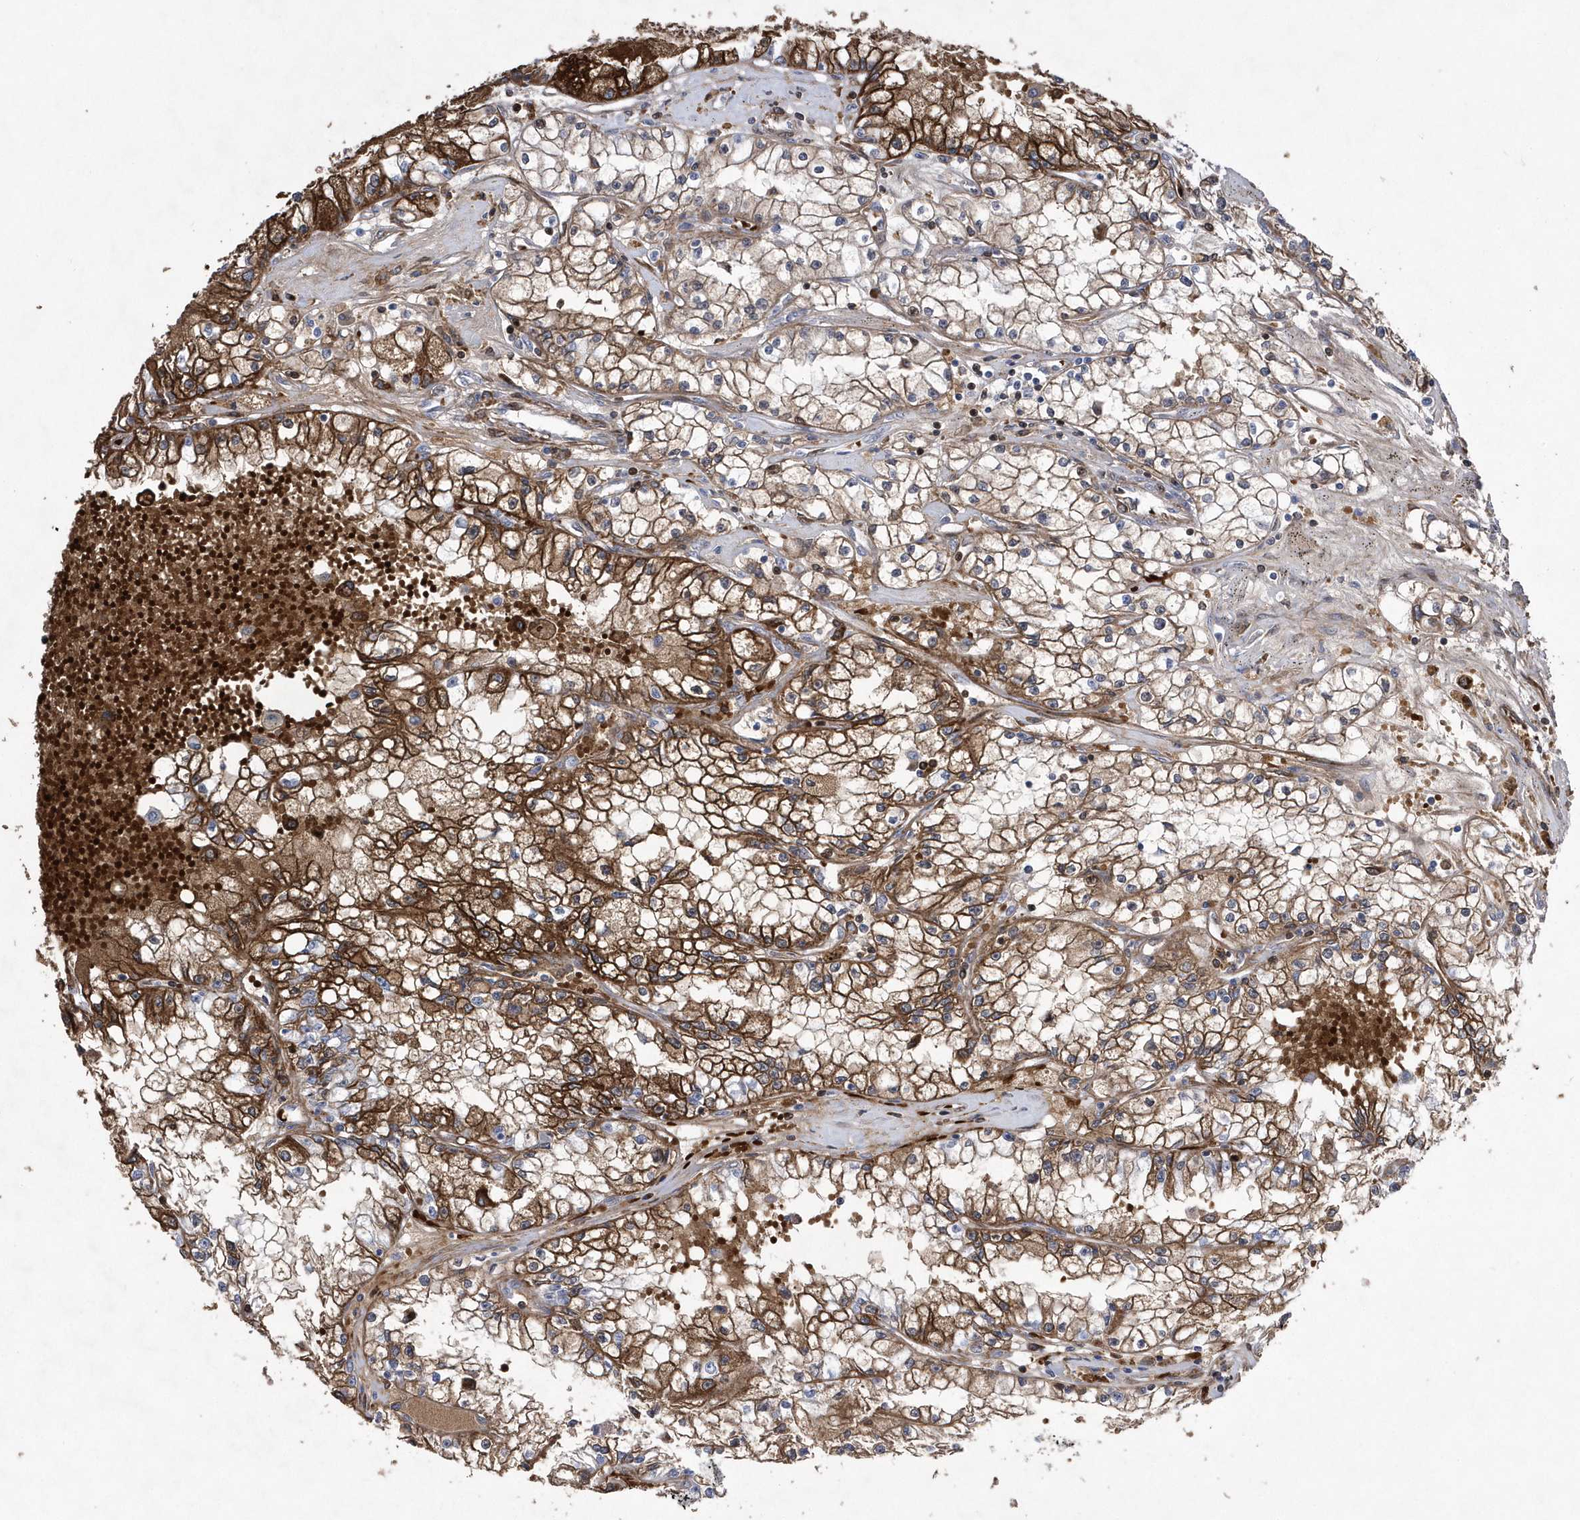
{"staining": {"intensity": "strong", "quantity": "25%-75%", "location": "cytoplasmic/membranous"}, "tissue": "renal cancer", "cell_type": "Tumor cells", "image_type": "cancer", "snomed": [{"axis": "morphology", "description": "Adenocarcinoma, NOS"}, {"axis": "topography", "description": "Kidney"}], "caption": "IHC photomicrograph of neoplastic tissue: human renal cancer (adenocarcinoma) stained using IHC demonstrates high levels of strong protein expression localized specifically in the cytoplasmic/membranous of tumor cells, appearing as a cytoplasmic/membranous brown color.", "gene": "ZNF875", "patient": {"sex": "male", "age": 56}}